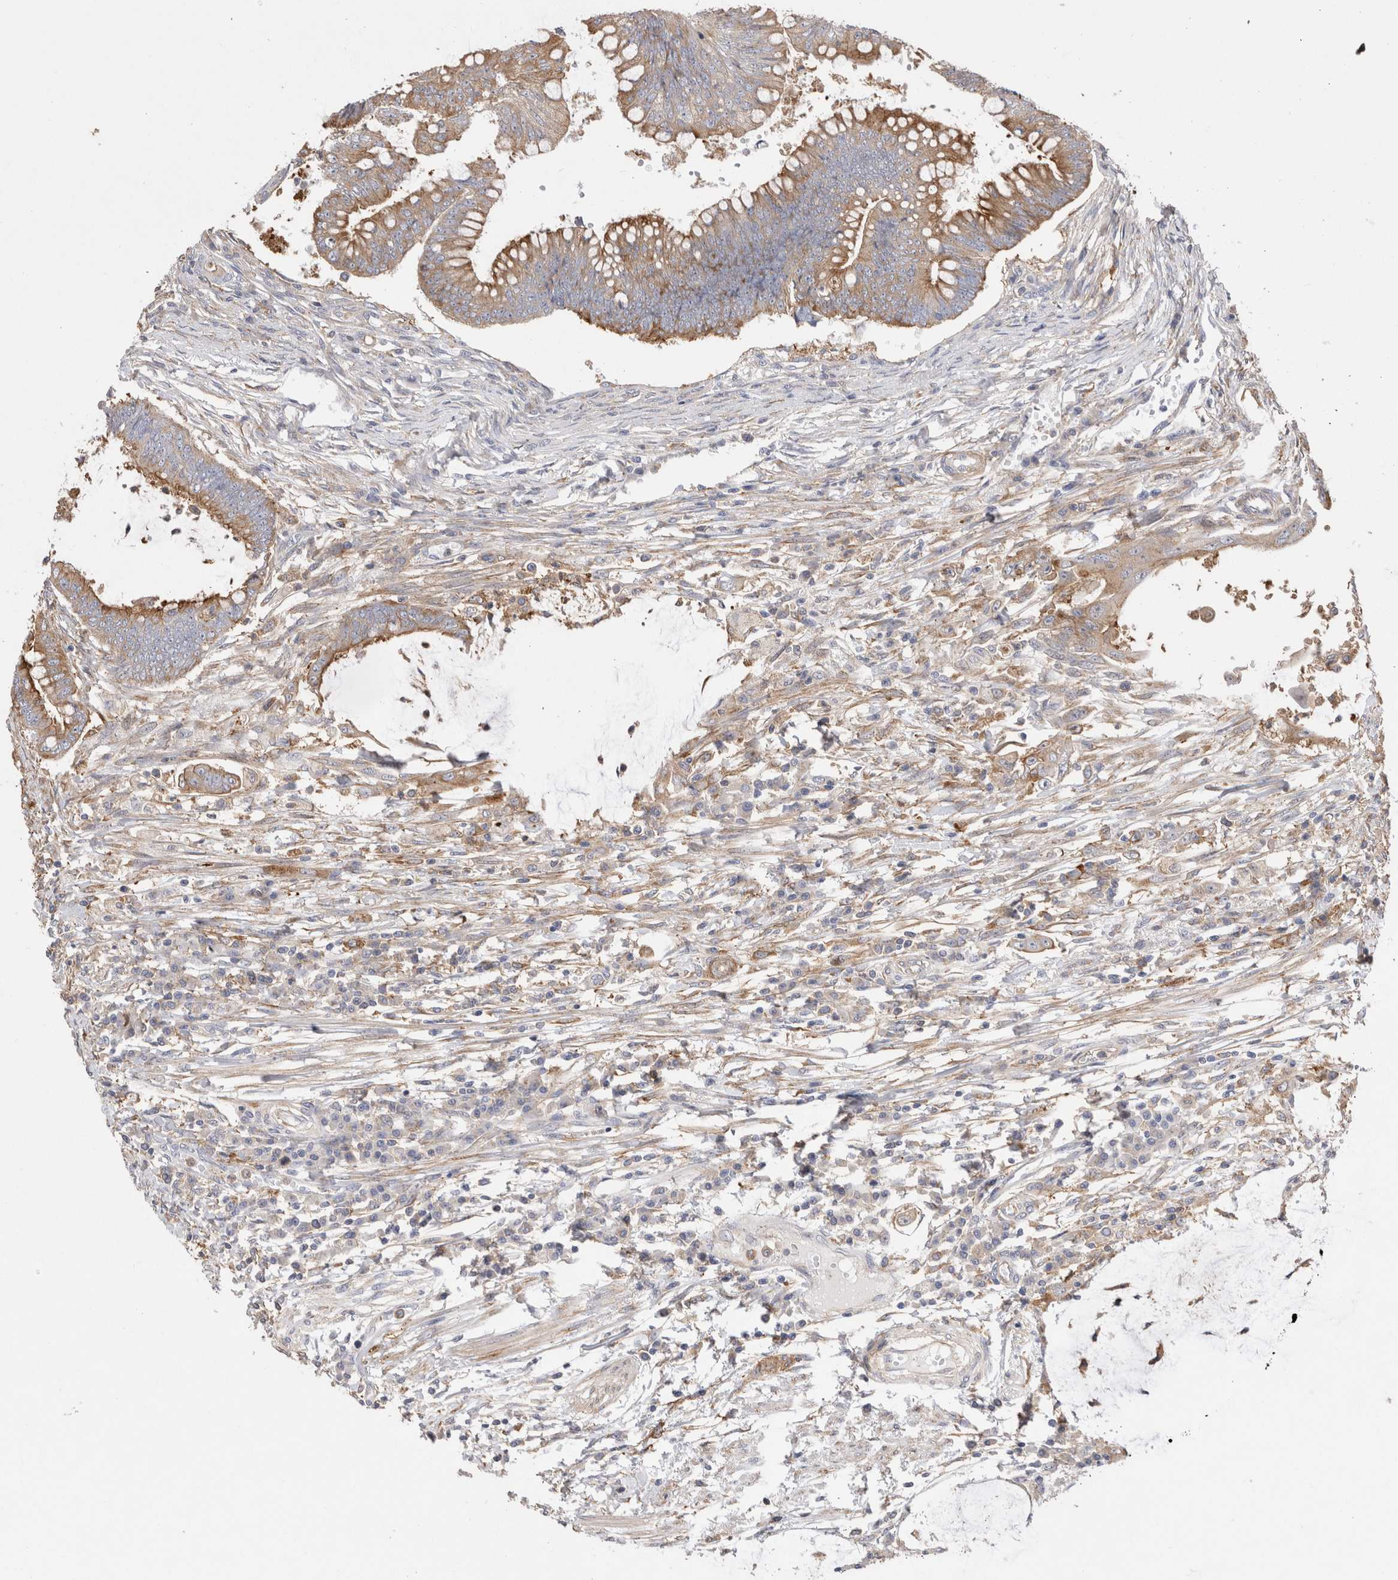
{"staining": {"intensity": "moderate", "quantity": ">75%", "location": "cytoplasmic/membranous"}, "tissue": "colorectal cancer", "cell_type": "Tumor cells", "image_type": "cancer", "snomed": [{"axis": "morphology", "description": "Adenoma, NOS"}, {"axis": "morphology", "description": "Adenocarcinoma, NOS"}, {"axis": "topography", "description": "Colon"}], "caption": "Colorectal cancer (adenocarcinoma) stained with immunohistochemistry reveals moderate cytoplasmic/membranous expression in about >75% of tumor cells.", "gene": "RAB11FIP1", "patient": {"sex": "male", "age": 79}}